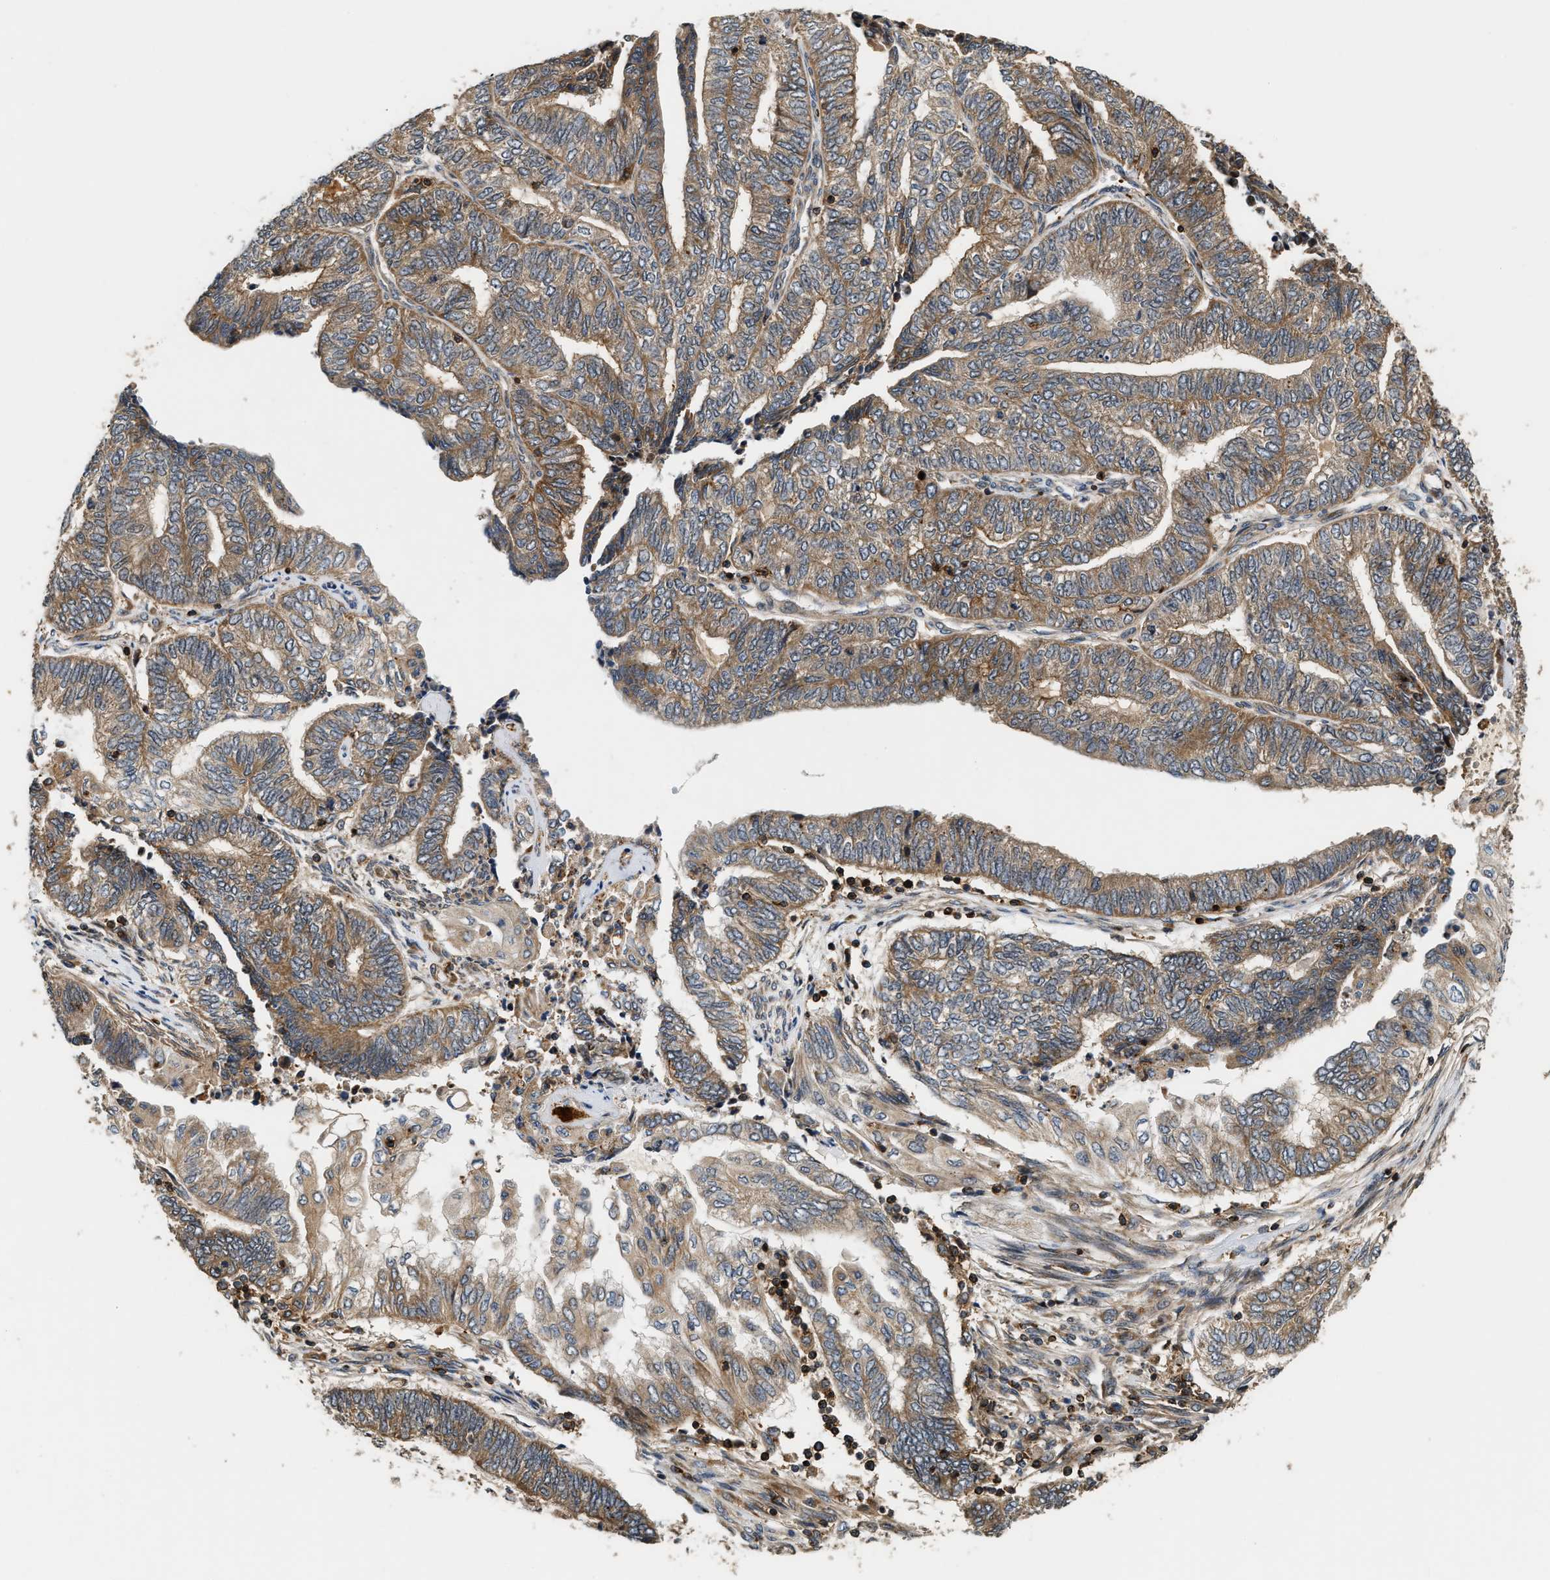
{"staining": {"intensity": "moderate", "quantity": ">75%", "location": "cytoplasmic/membranous"}, "tissue": "endometrial cancer", "cell_type": "Tumor cells", "image_type": "cancer", "snomed": [{"axis": "morphology", "description": "Adenocarcinoma, NOS"}, {"axis": "topography", "description": "Uterus"}, {"axis": "topography", "description": "Endometrium"}], "caption": "Endometrial cancer stained with DAB (3,3'-diaminobenzidine) immunohistochemistry (IHC) shows medium levels of moderate cytoplasmic/membranous staining in approximately >75% of tumor cells.", "gene": "SNX5", "patient": {"sex": "female", "age": 70}}